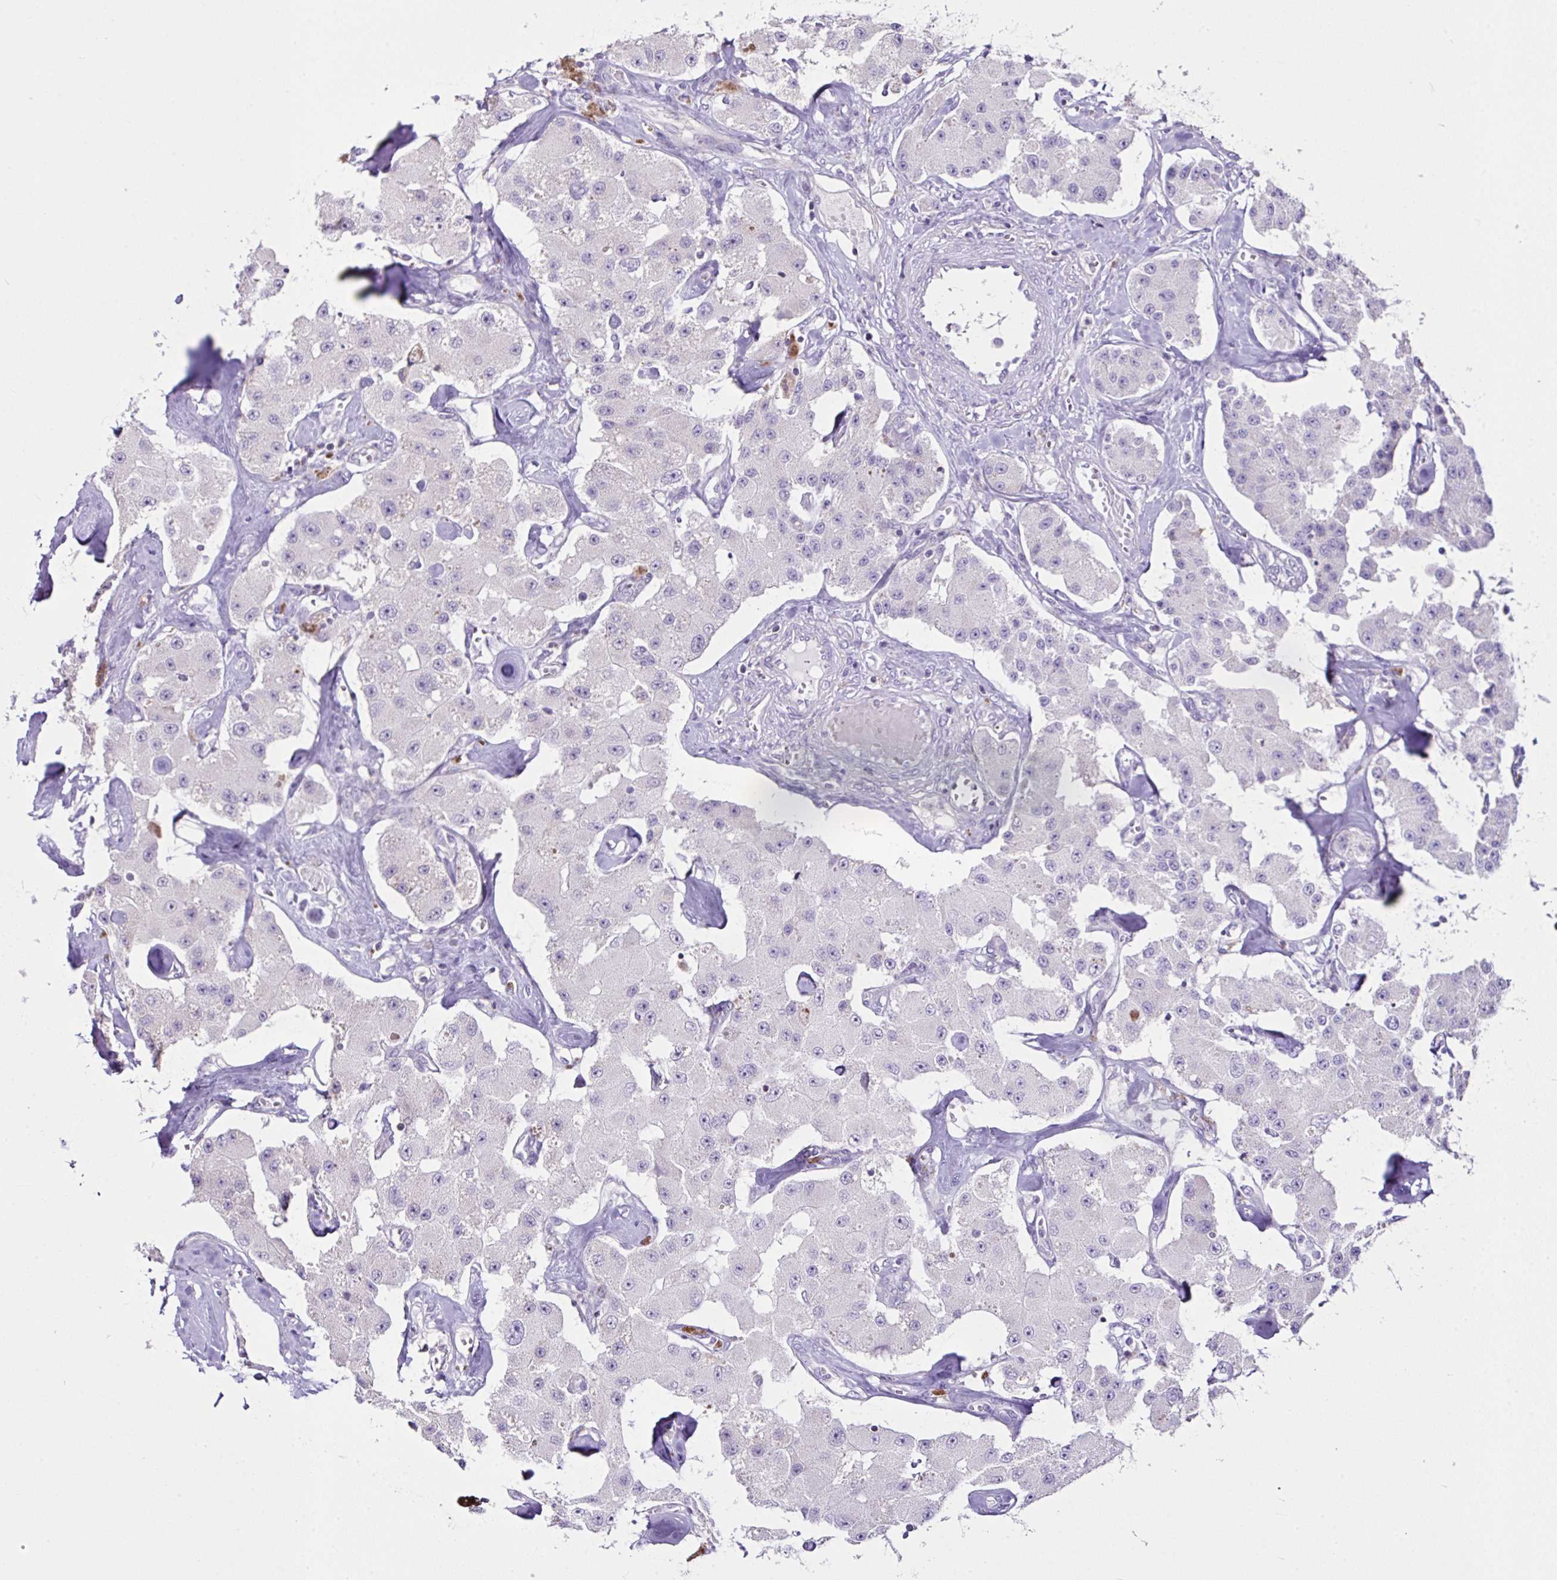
{"staining": {"intensity": "negative", "quantity": "none", "location": "none"}, "tissue": "carcinoid", "cell_type": "Tumor cells", "image_type": "cancer", "snomed": [{"axis": "morphology", "description": "Carcinoid, malignant, NOS"}, {"axis": "topography", "description": "Pancreas"}], "caption": "A histopathology image of human carcinoid is negative for staining in tumor cells.", "gene": "D2HGDH", "patient": {"sex": "male", "age": 41}}